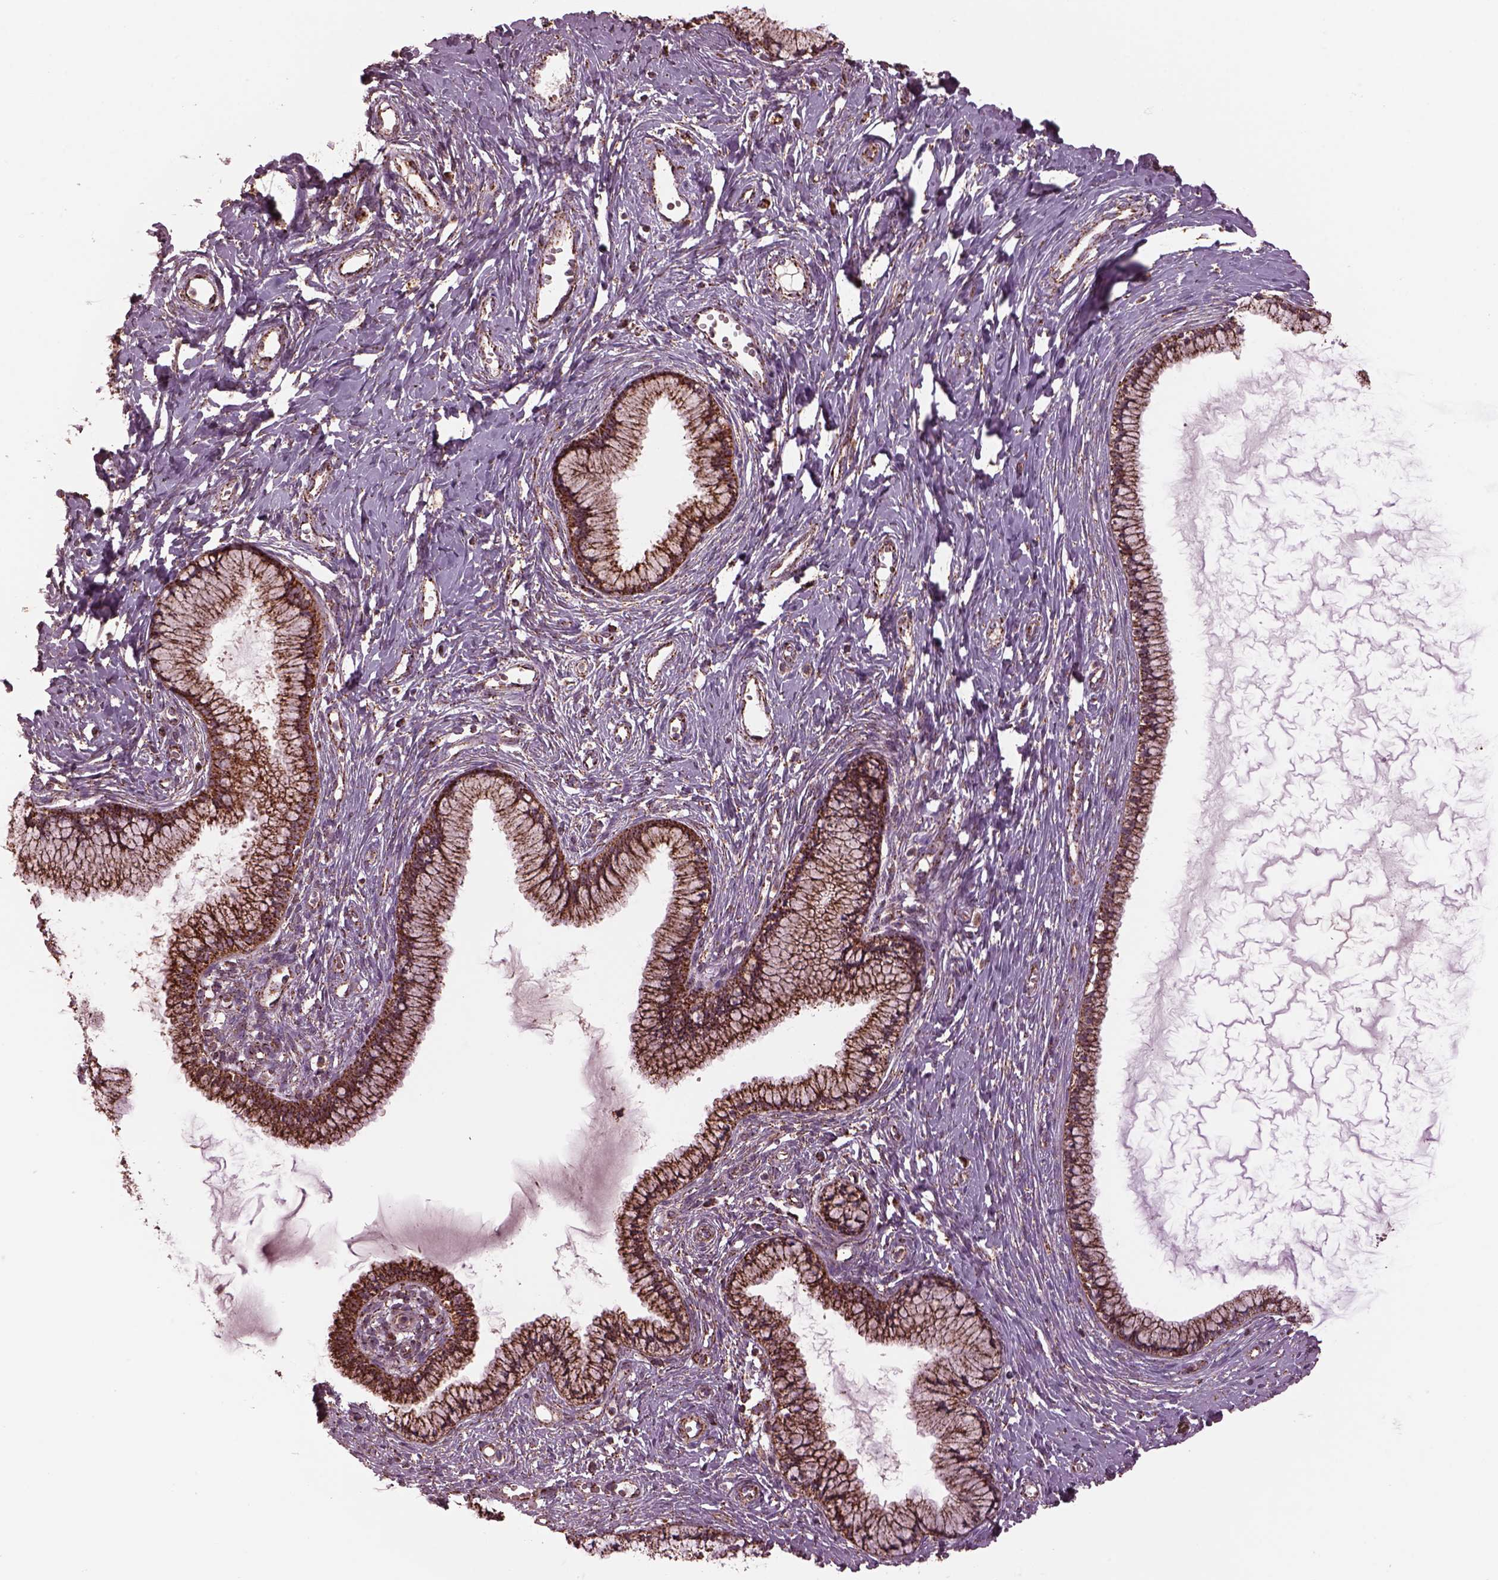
{"staining": {"intensity": "strong", "quantity": ">75%", "location": "cytoplasmic/membranous"}, "tissue": "cervix", "cell_type": "Glandular cells", "image_type": "normal", "snomed": [{"axis": "morphology", "description": "Normal tissue, NOS"}, {"axis": "topography", "description": "Cervix"}], "caption": "Approximately >75% of glandular cells in normal cervix show strong cytoplasmic/membranous protein staining as visualized by brown immunohistochemical staining.", "gene": "TMEM254", "patient": {"sex": "female", "age": 40}}